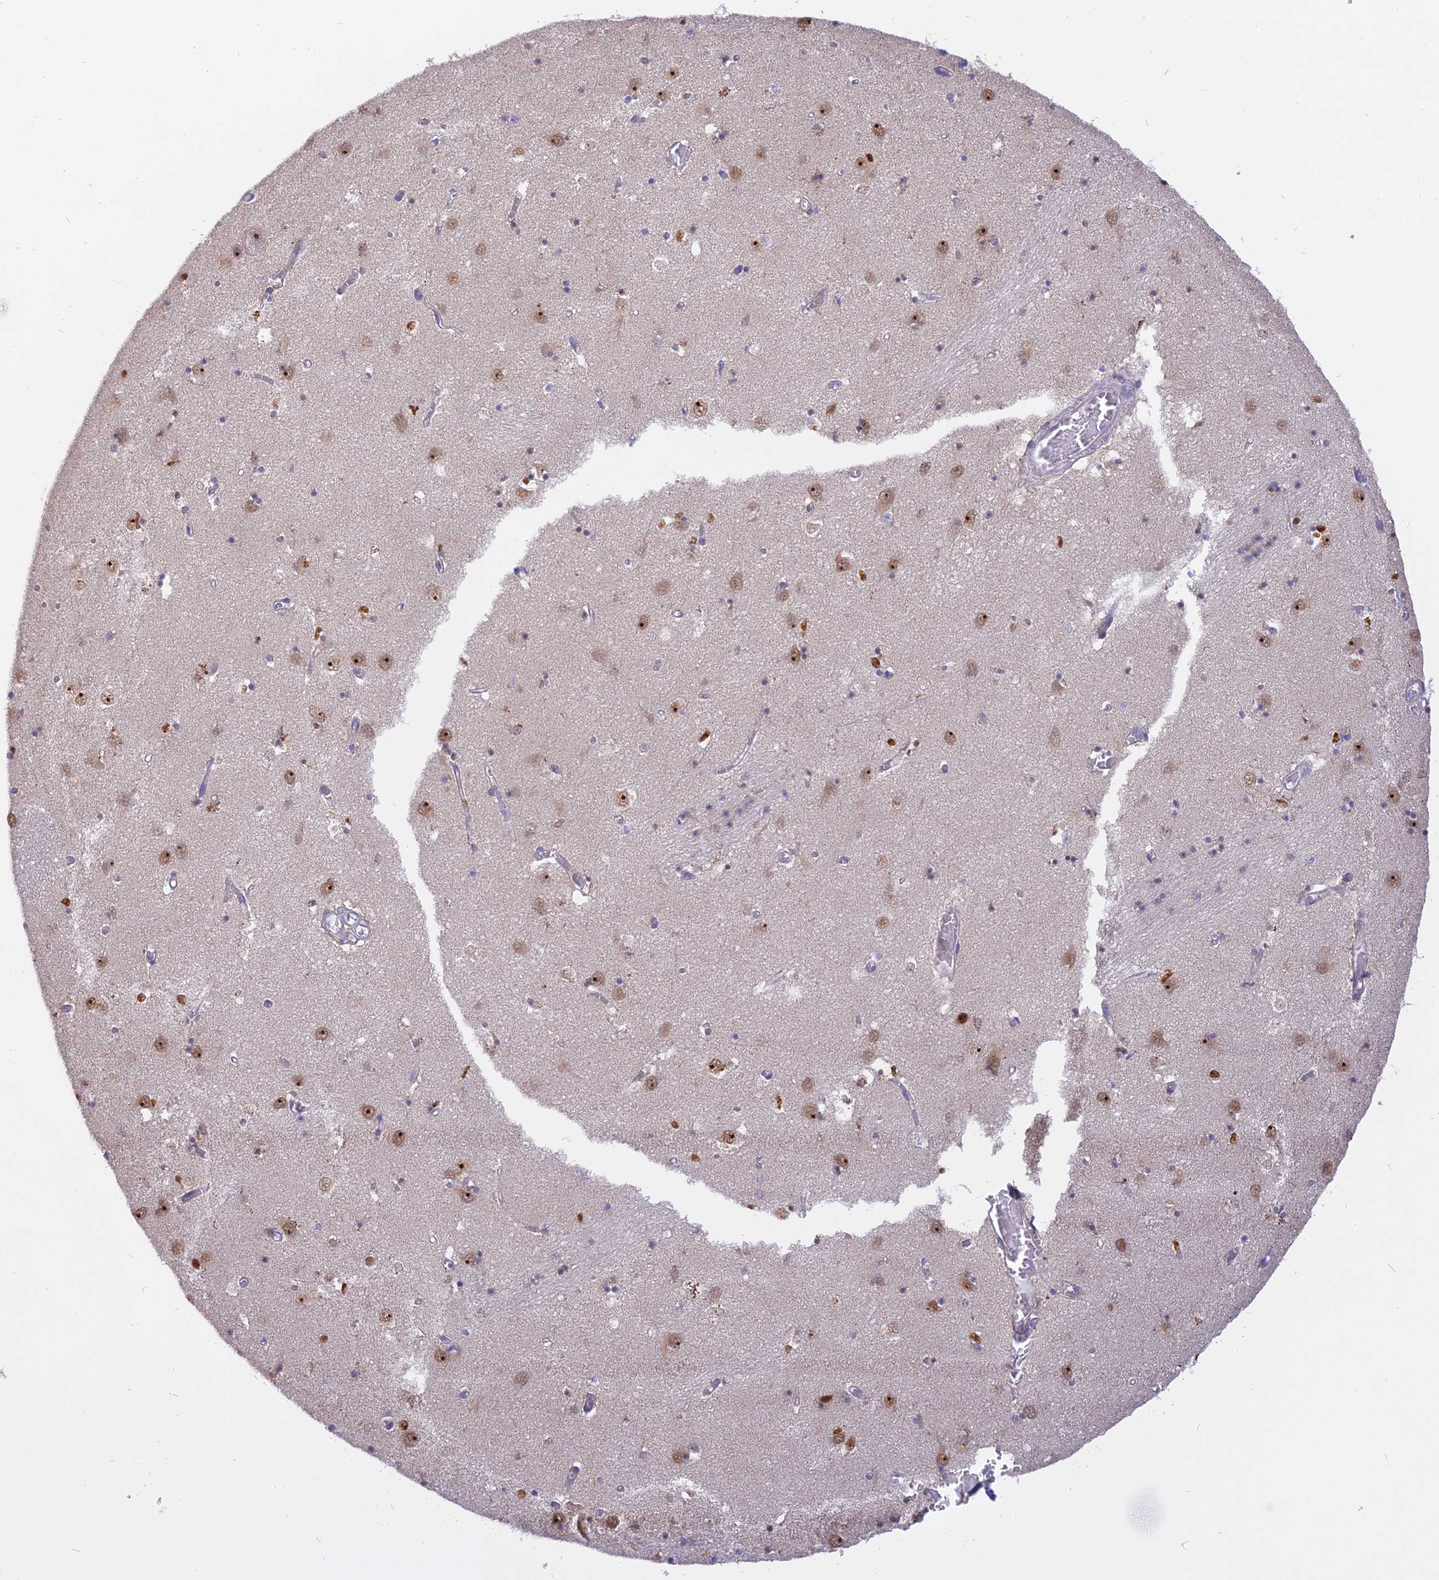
{"staining": {"intensity": "moderate", "quantity": "<25%", "location": "nuclear"}, "tissue": "caudate", "cell_type": "Glial cells", "image_type": "normal", "snomed": [{"axis": "morphology", "description": "Normal tissue, NOS"}, {"axis": "topography", "description": "Lateral ventricle wall"}], "caption": "High-power microscopy captured an immunohistochemistry (IHC) photomicrograph of unremarkable caudate, revealing moderate nuclear staining in approximately <25% of glial cells.", "gene": "CENPV", "patient": {"sex": "male", "age": 70}}